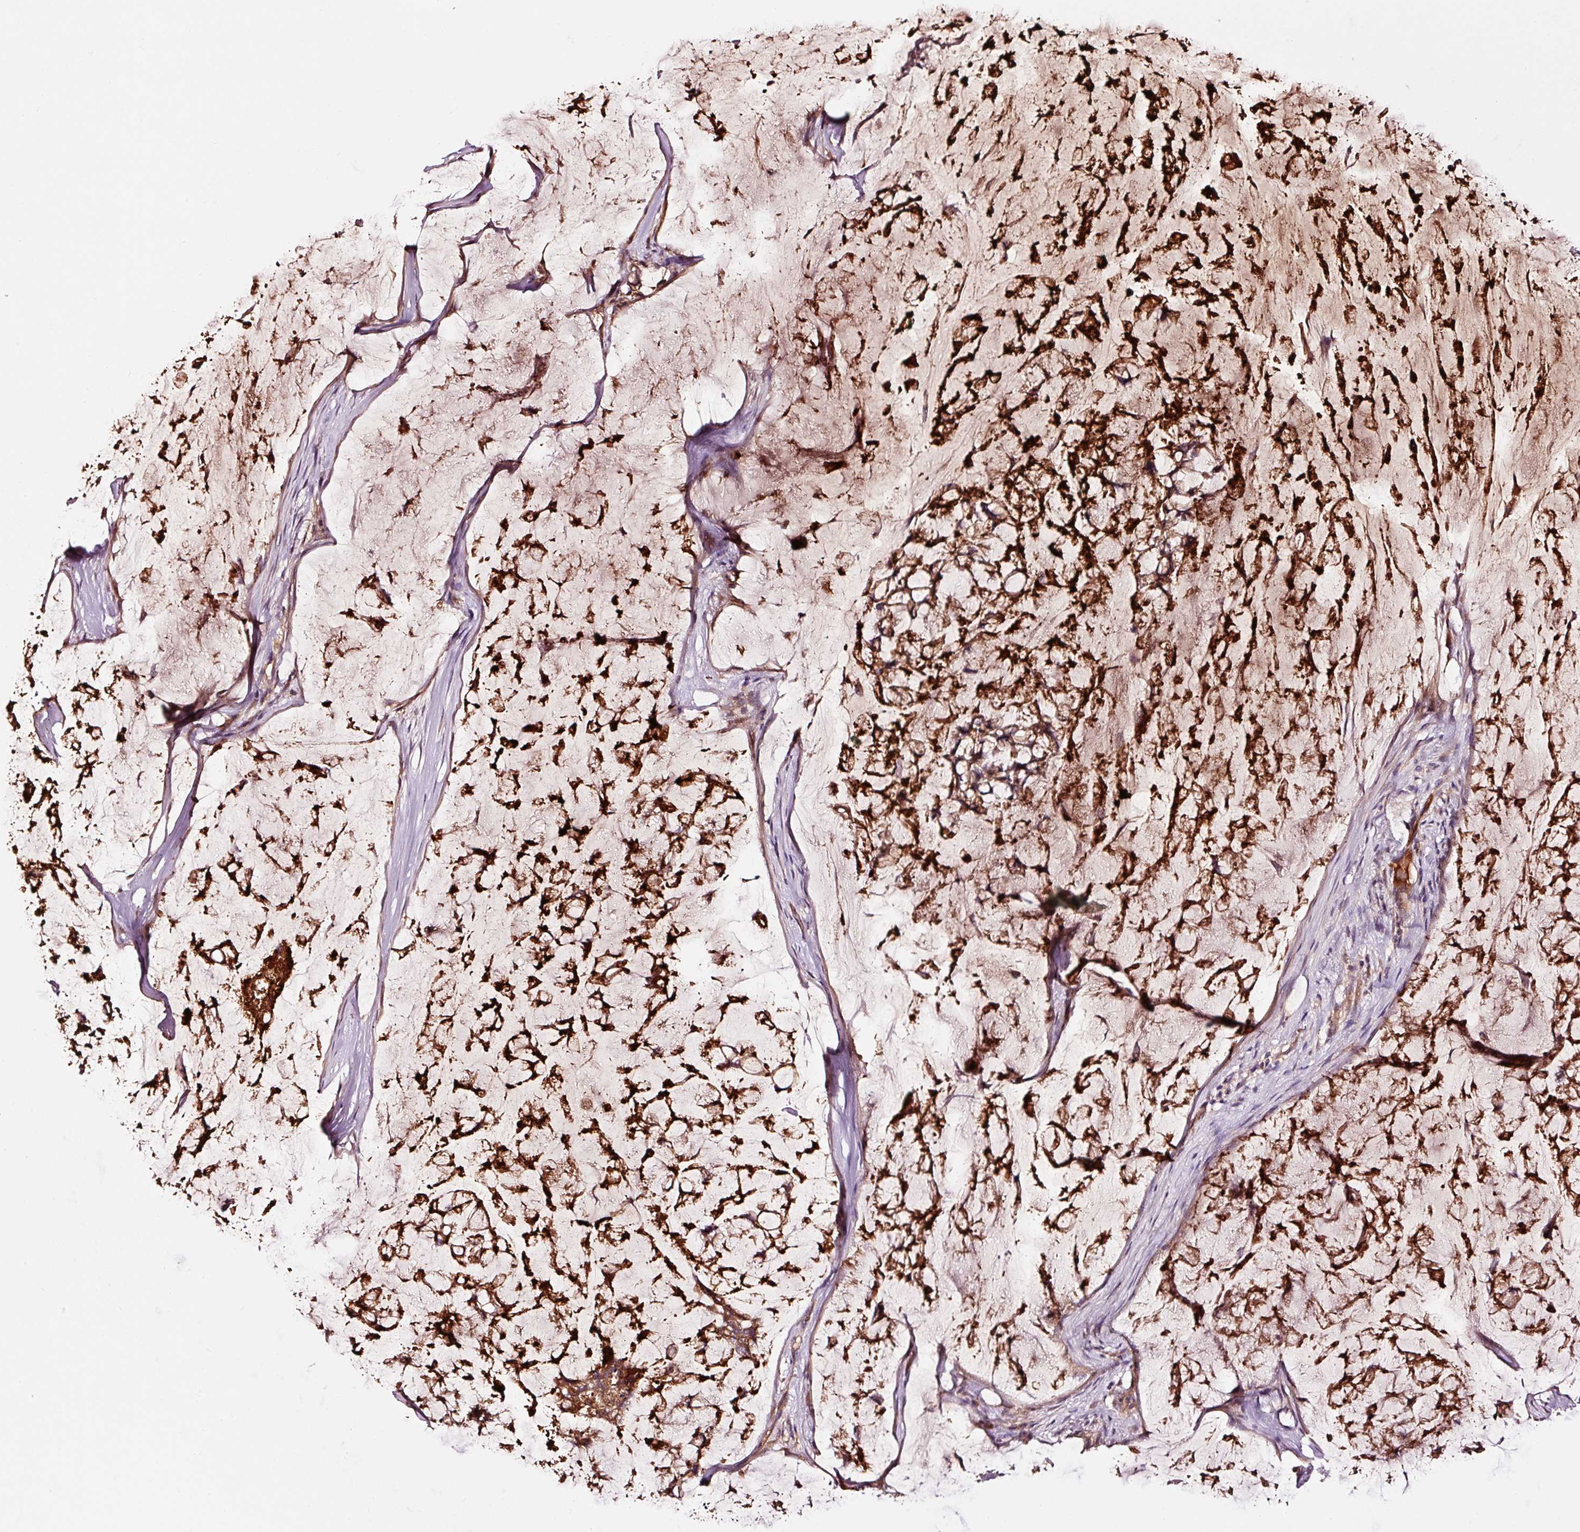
{"staining": {"intensity": "strong", "quantity": ">75%", "location": "cytoplasmic/membranous"}, "tissue": "stomach cancer", "cell_type": "Tumor cells", "image_type": "cancer", "snomed": [{"axis": "morphology", "description": "Adenocarcinoma, NOS"}, {"axis": "topography", "description": "Stomach, lower"}], "caption": "A high amount of strong cytoplasmic/membranous expression is seen in approximately >75% of tumor cells in stomach adenocarcinoma tissue.", "gene": "PGLYRP2", "patient": {"sex": "male", "age": 67}}